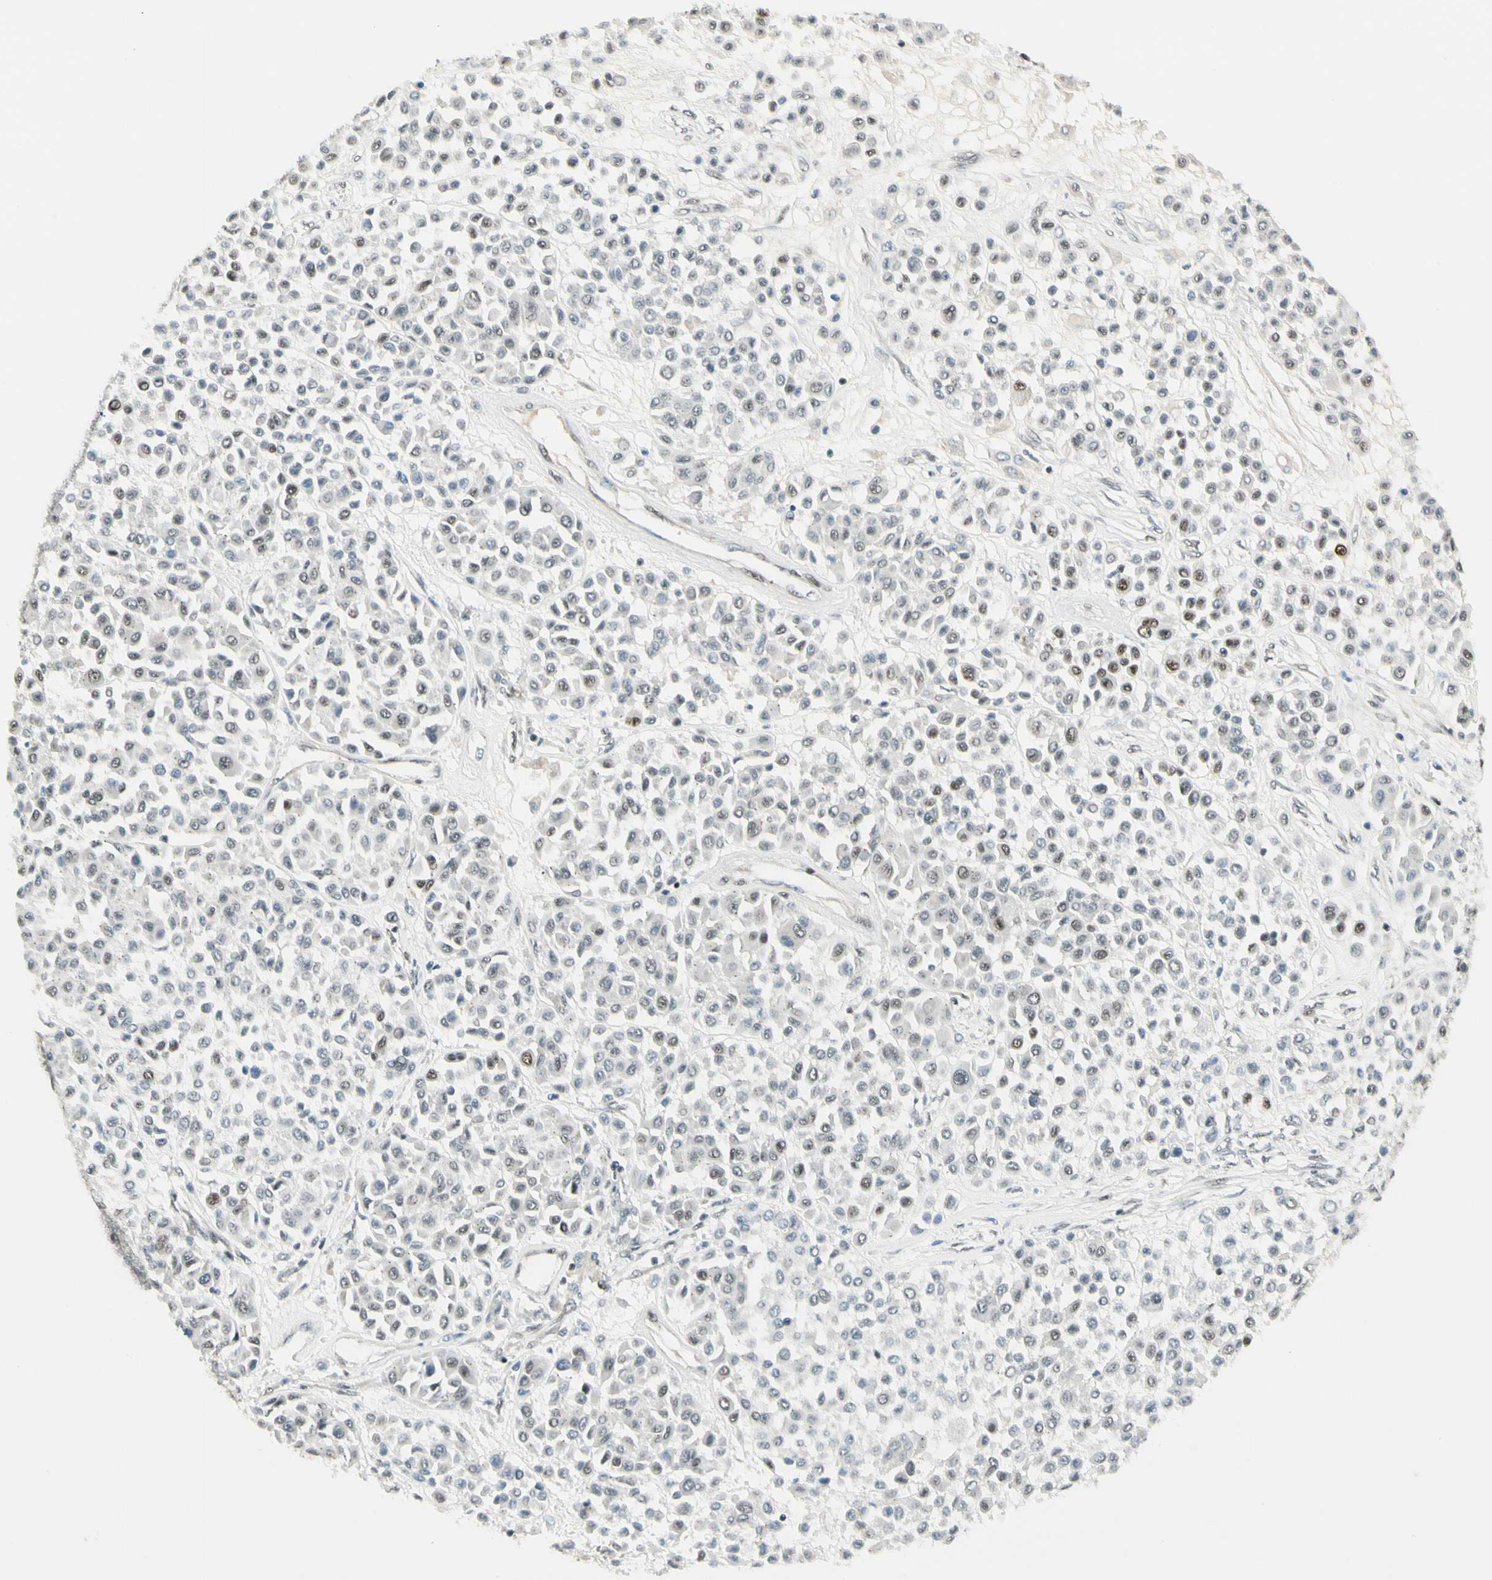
{"staining": {"intensity": "moderate", "quantity": "<25%", "location": "nuclear"}, "tissue": "melanoma", "cell_type": "Tumor cells", "image_type": "cancer", "snomed": [{"axis": "morphology", "description": "Malignant melanoma, Metastatic site"}, {"axis": "topography", "description": "Soft tissue"}], "caption": "Moderate nuclear staining is present in about <25% of tumor cells in melanoma.", "gene": "ATXN1", "patient": {"sex": "male", "age": 41}}